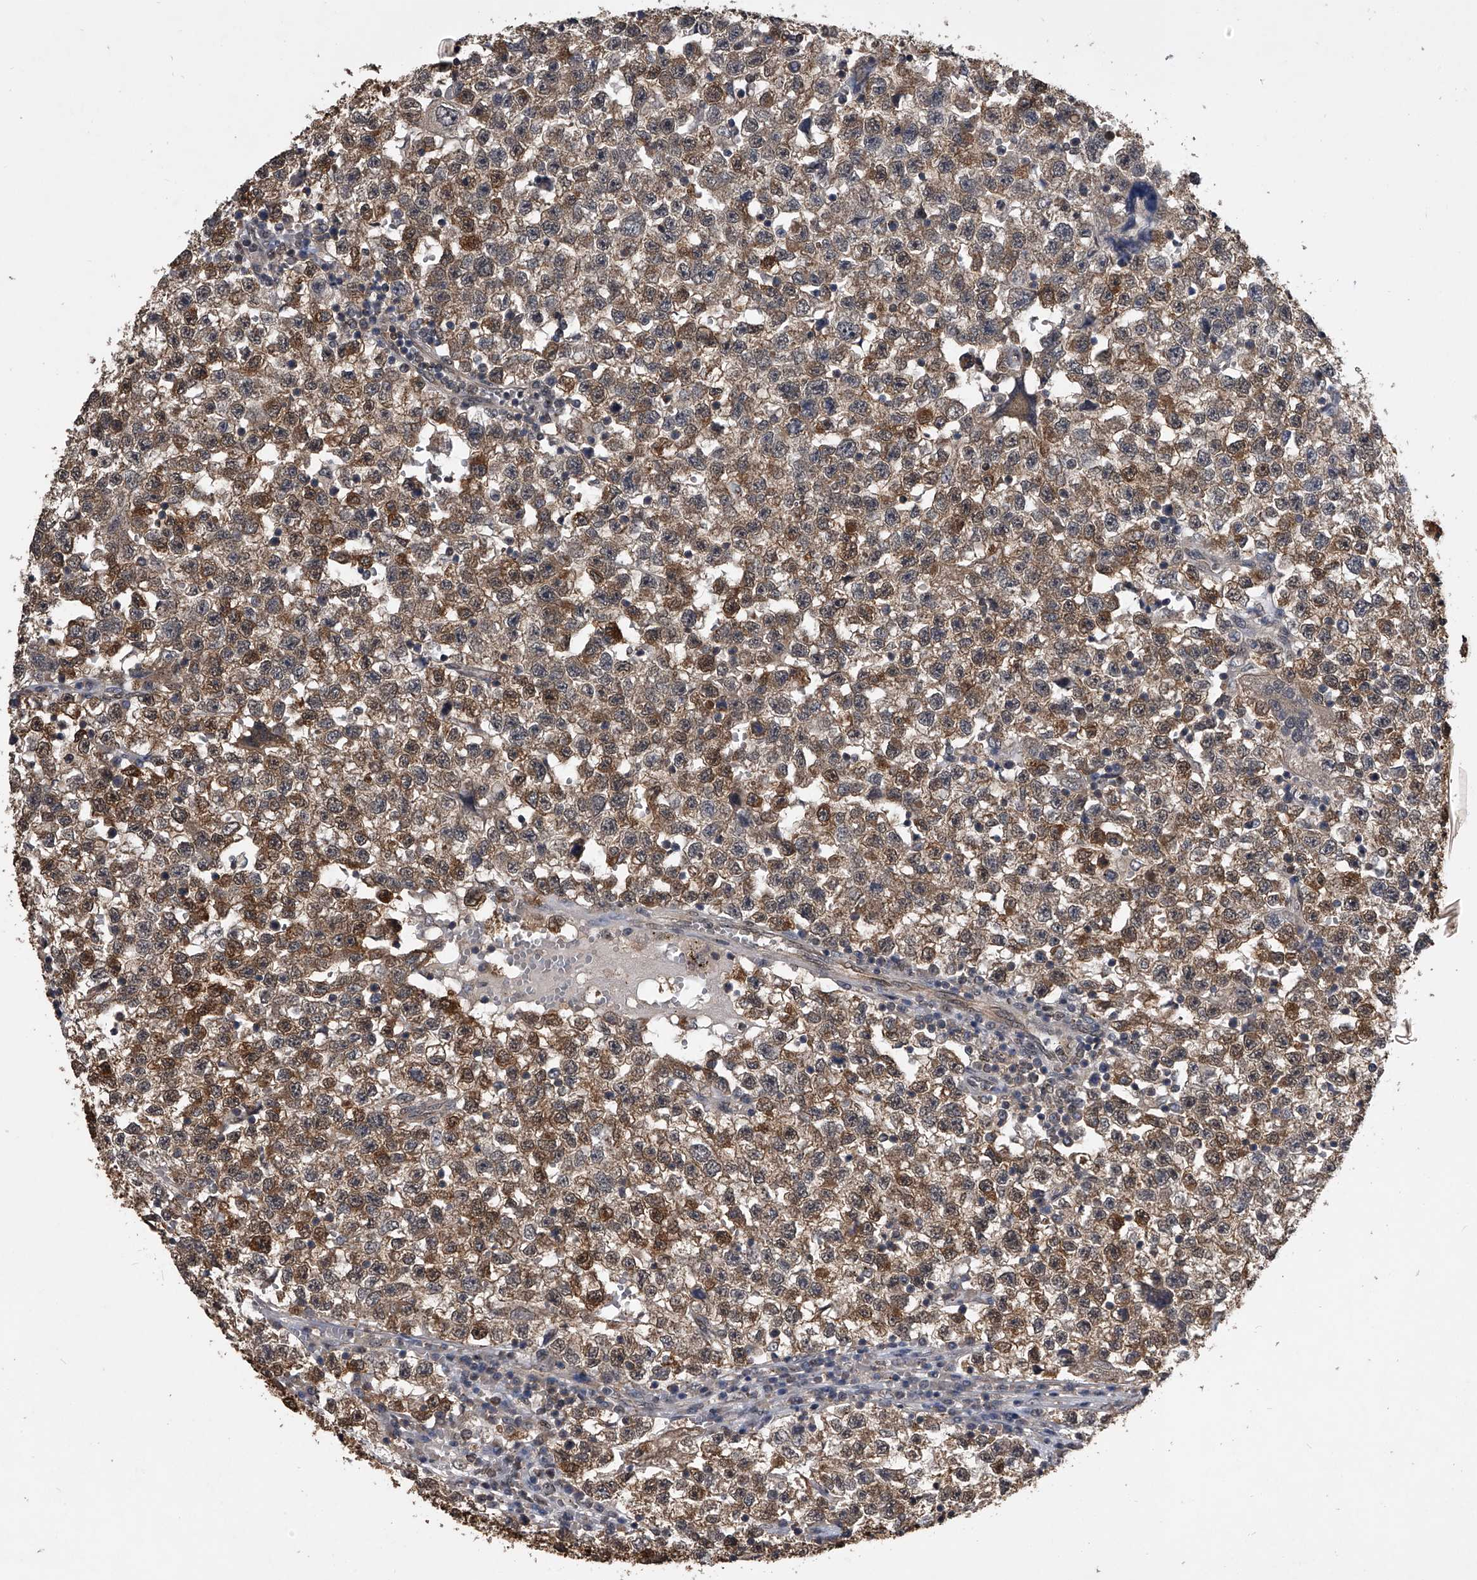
{"staining": {"intensity": "moderate", "quantity": ">75%", "location": "cytoplasmic/membranous"}, "tissue": "testis cancer", "cell_type": "Tumor cells", "image_type": "cancer", "snomed": [{"axis": "morphology", "description": "Seminoma, NOS"}, {"axis": "topography", "description": "Testis"}], "caption": "Protein expression analysis of human testis cancer reveals moderate cytoplasmic/membranous staining in approximately >75% of tumor cells.", "gene": "TSNAX", "patient": {"sex": "male", "age": 22}}